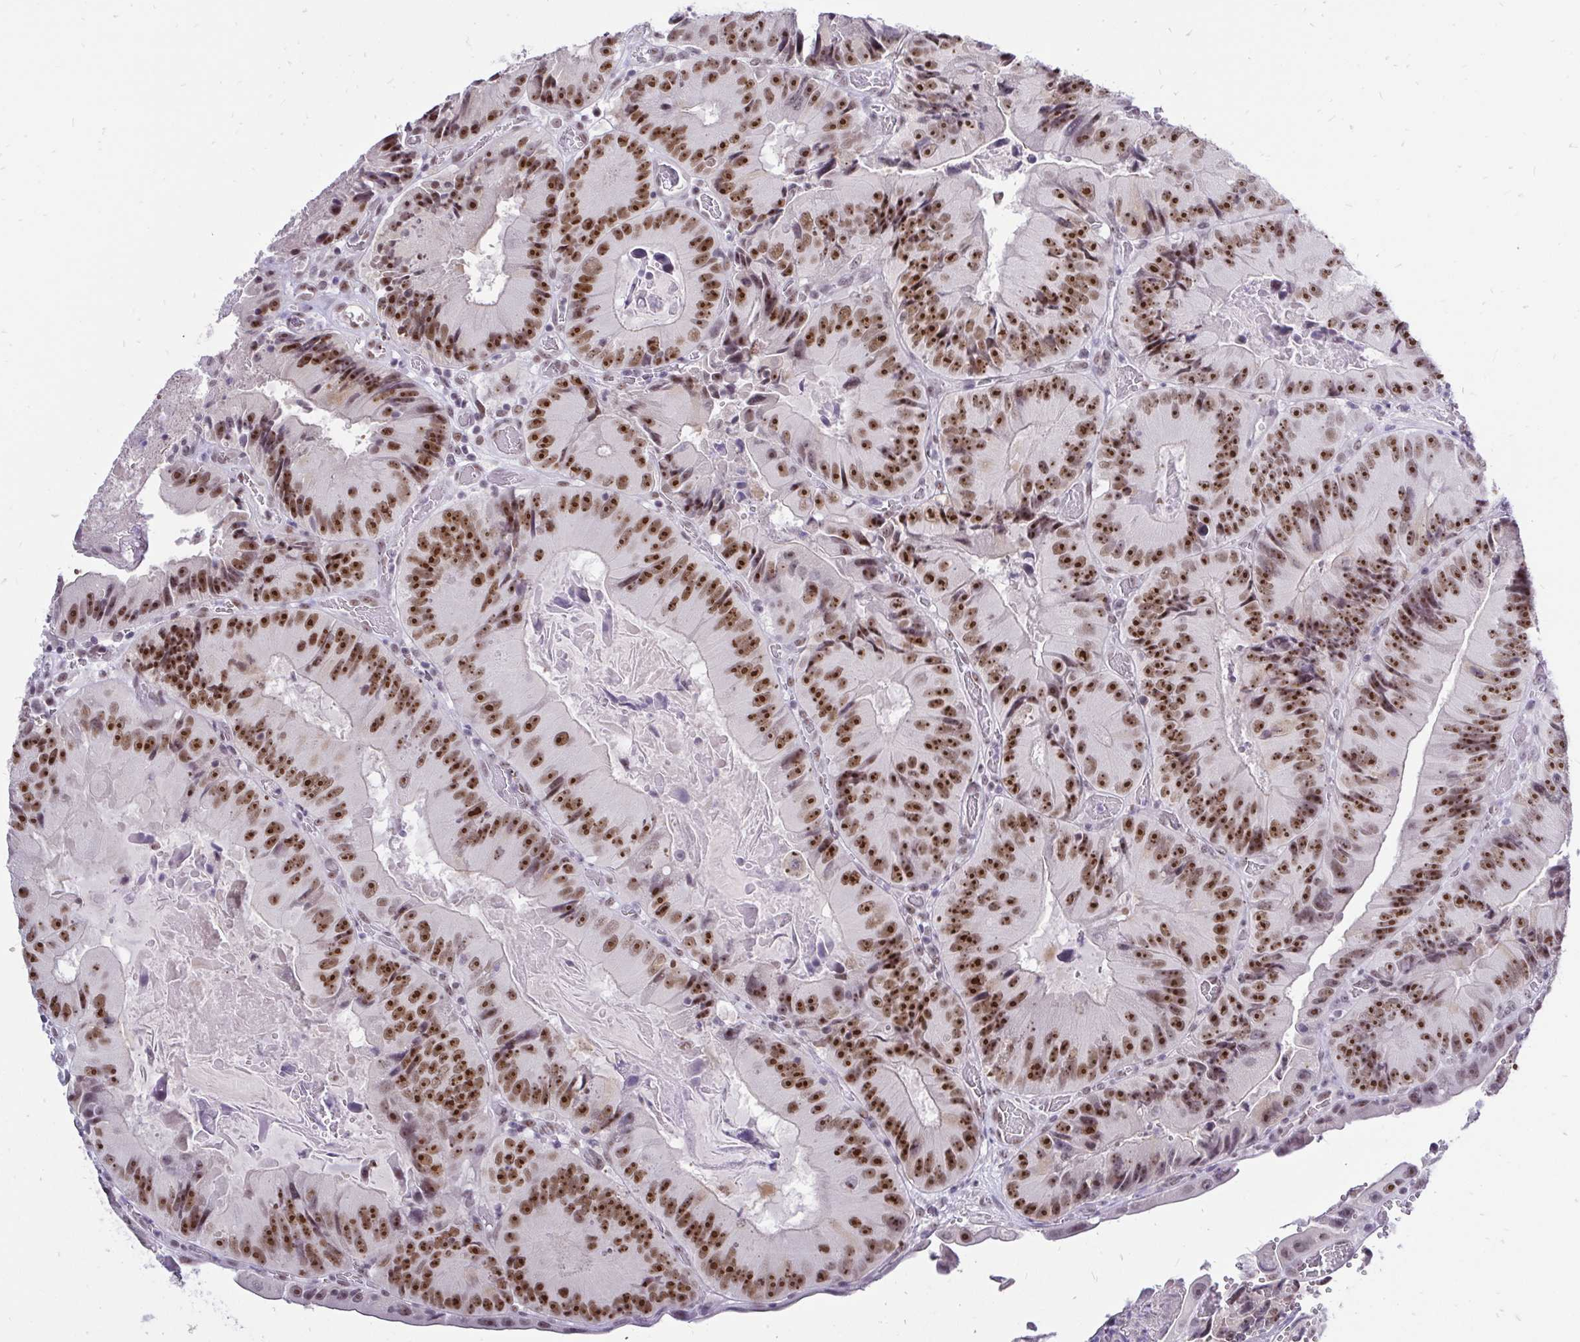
{"staining": {"intensity": "strong", "quantity": ">75%", "location": "nuclear"}, "tissue": "colorectal cancer", "cell_type": "Tumor cells", "image_type": "cancer", "snomed": [{"axis": "morphology", "description": "Adenocarcinoma, NOS"}, {"axis": "topography", "description": "Colon"}], "caption": "IHC of adenocarcinoma (colorectal) shows high levels of strong nuclear expression in about >75% of tumor cells.", "gene": "ZNF860", "patient": {"sex": "female", "age": 86}}